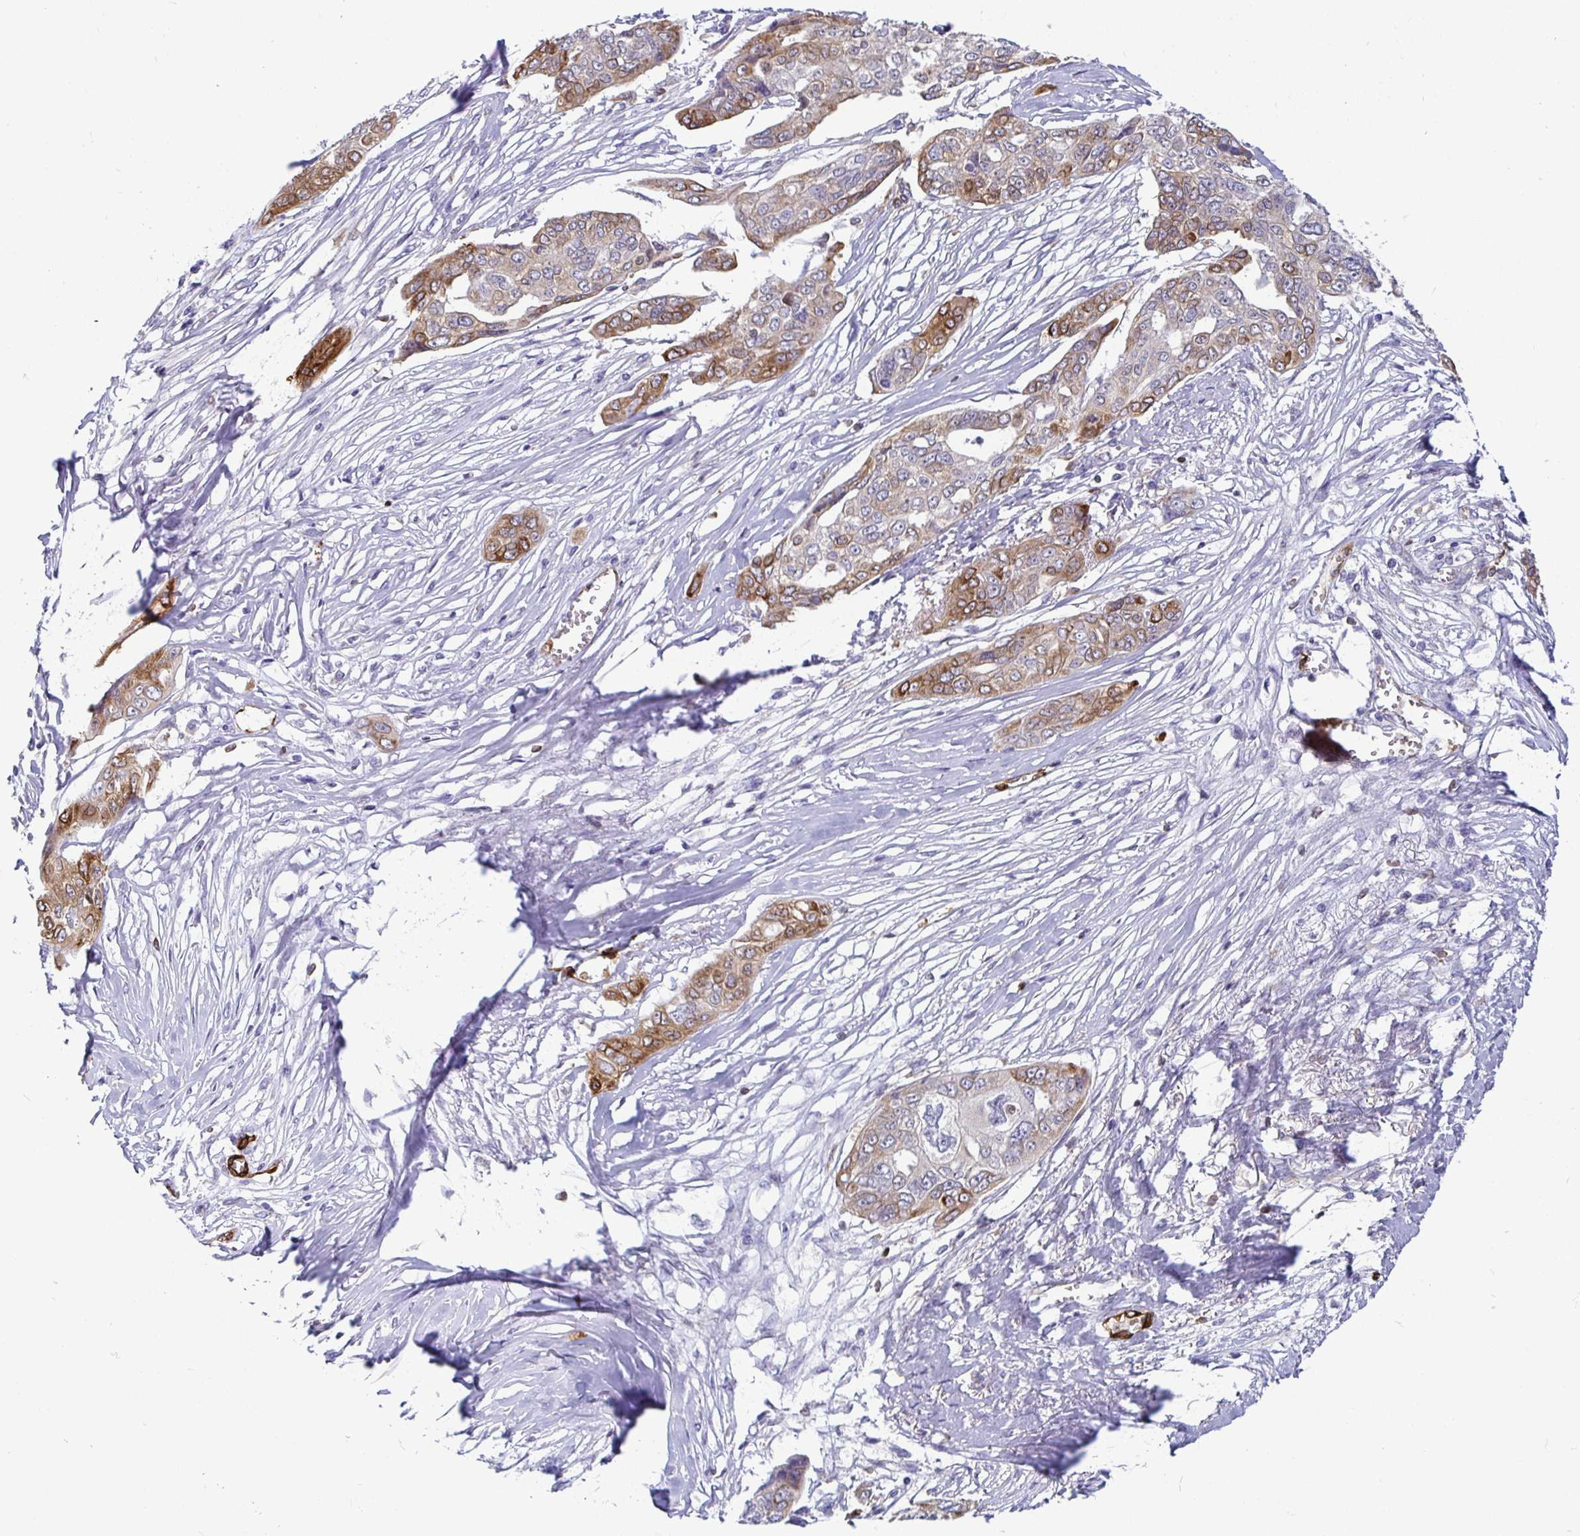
{"staining": {"intensity": "moderate", "quantity": "25%-75%", "location": "cytoplasmic/membranous"}, "tissue": "ovarian cancer", "cell_type": "Tumor cells", "image_type": "cancer", "snomed": [{"axis": "morphology", "description": "Carcinoma, endometroid"}, {"axis": "topography", "description": "Ovary"}], "caption": "High-power microscopy captured an IHC image of ovarian cancer (endometroid carcinoma), revealing moderate cytoplasmic/membranous staining in approximately 25%-75% of tumor cells.", "gene": "TP53I11", "patient": {"sex": "female", "age": 70}}